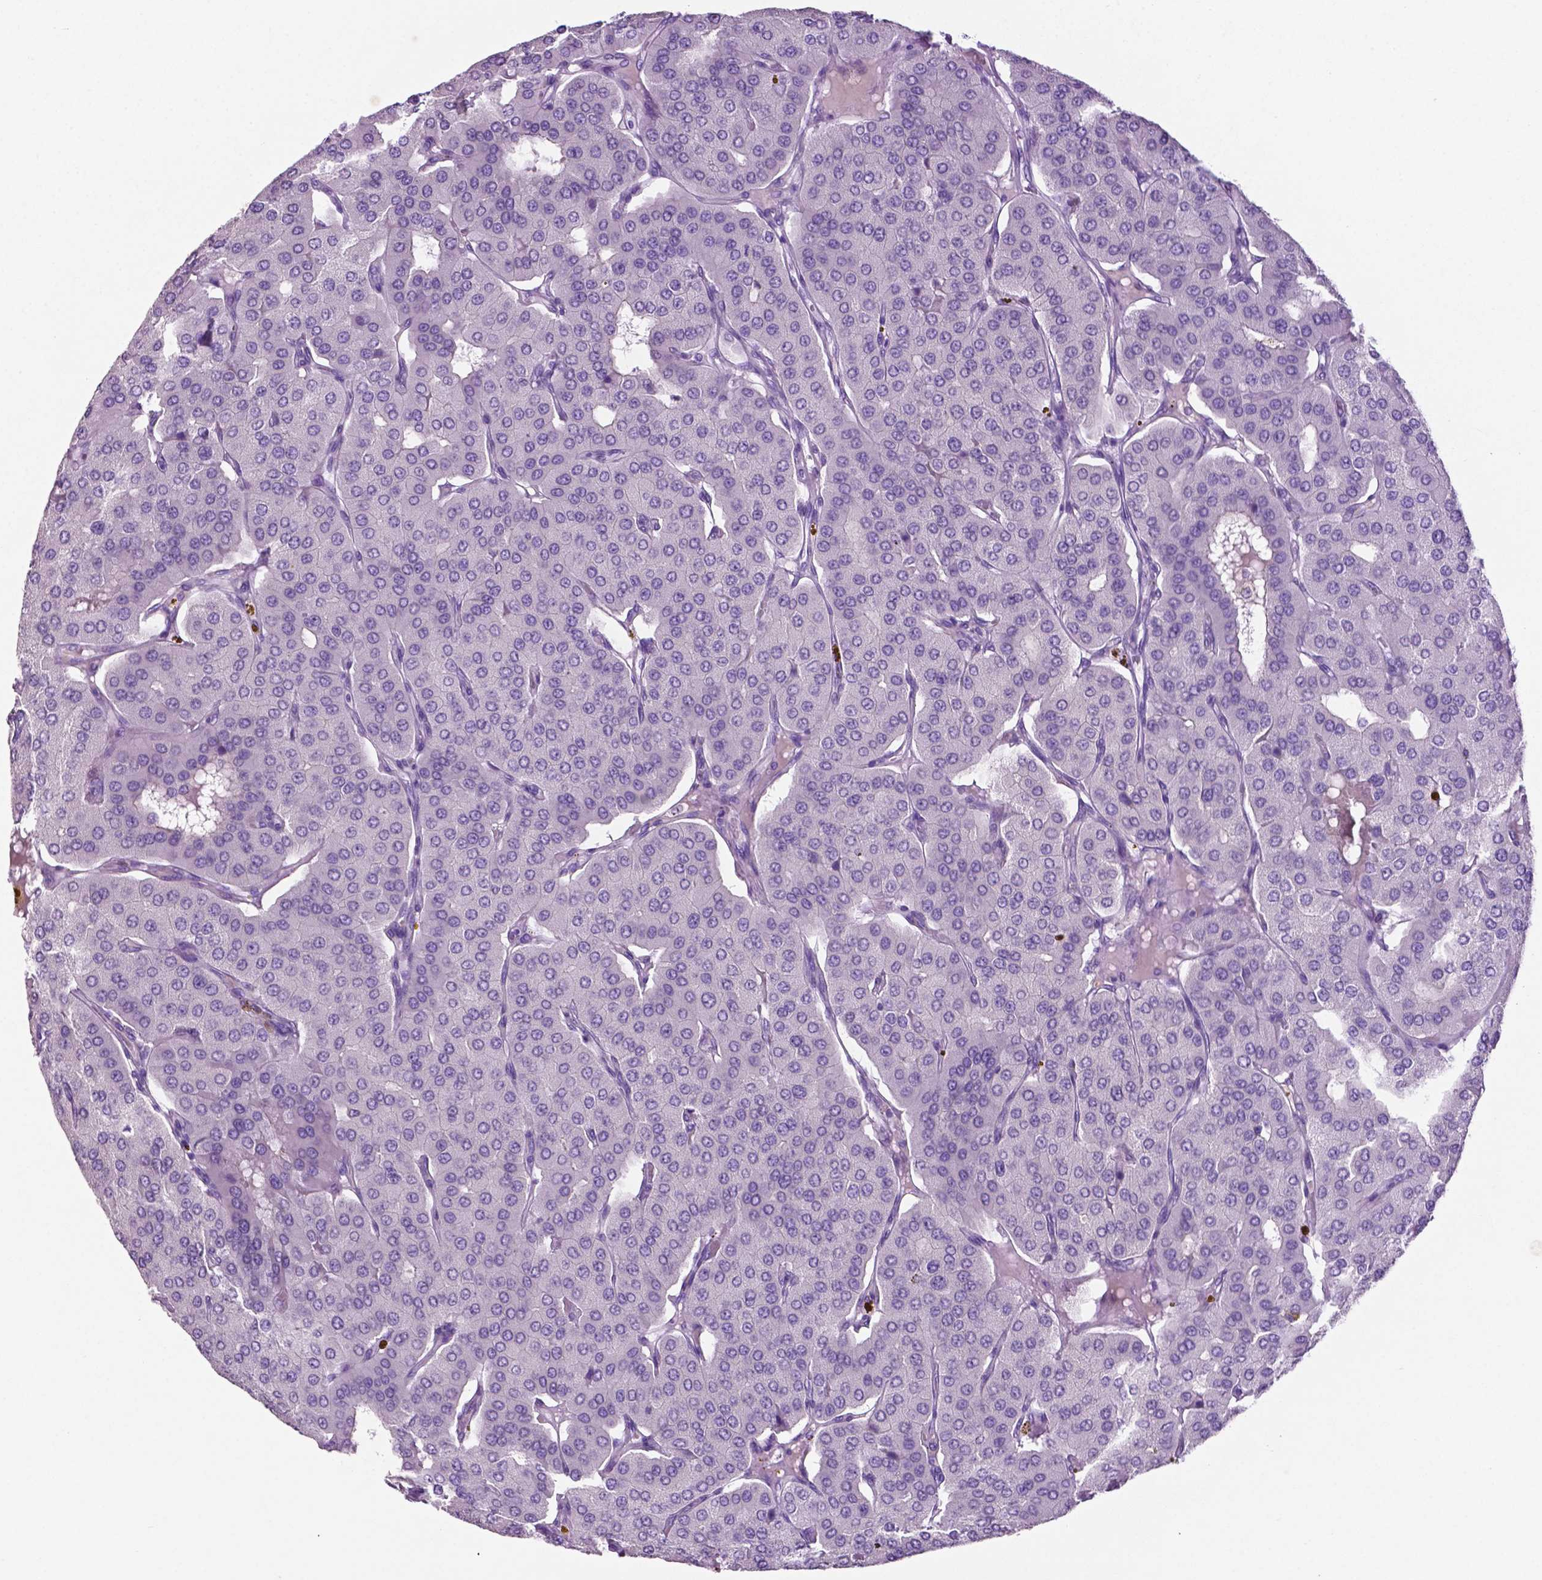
{"staining": {"intensity": "negative", "quantity": "none", "location": "none"}, "tissue": "parathyroid gland", "cell_type": "Glandular cells", "image_type": "normal", "snomed": [{"axis": "morphology", "description": "Normal tissue, NOS"}, {"axis": "morphology", "description": "Adenoma, NOS"}, {"axis": "topography", "description": "Parathyroid gland"}], "caption": "Micrograph shows no significant protein staining in glandular cells of normal parathyroid gland.", "gene": "PHGR1", "patient": {"sex": "female", "age": 86}}